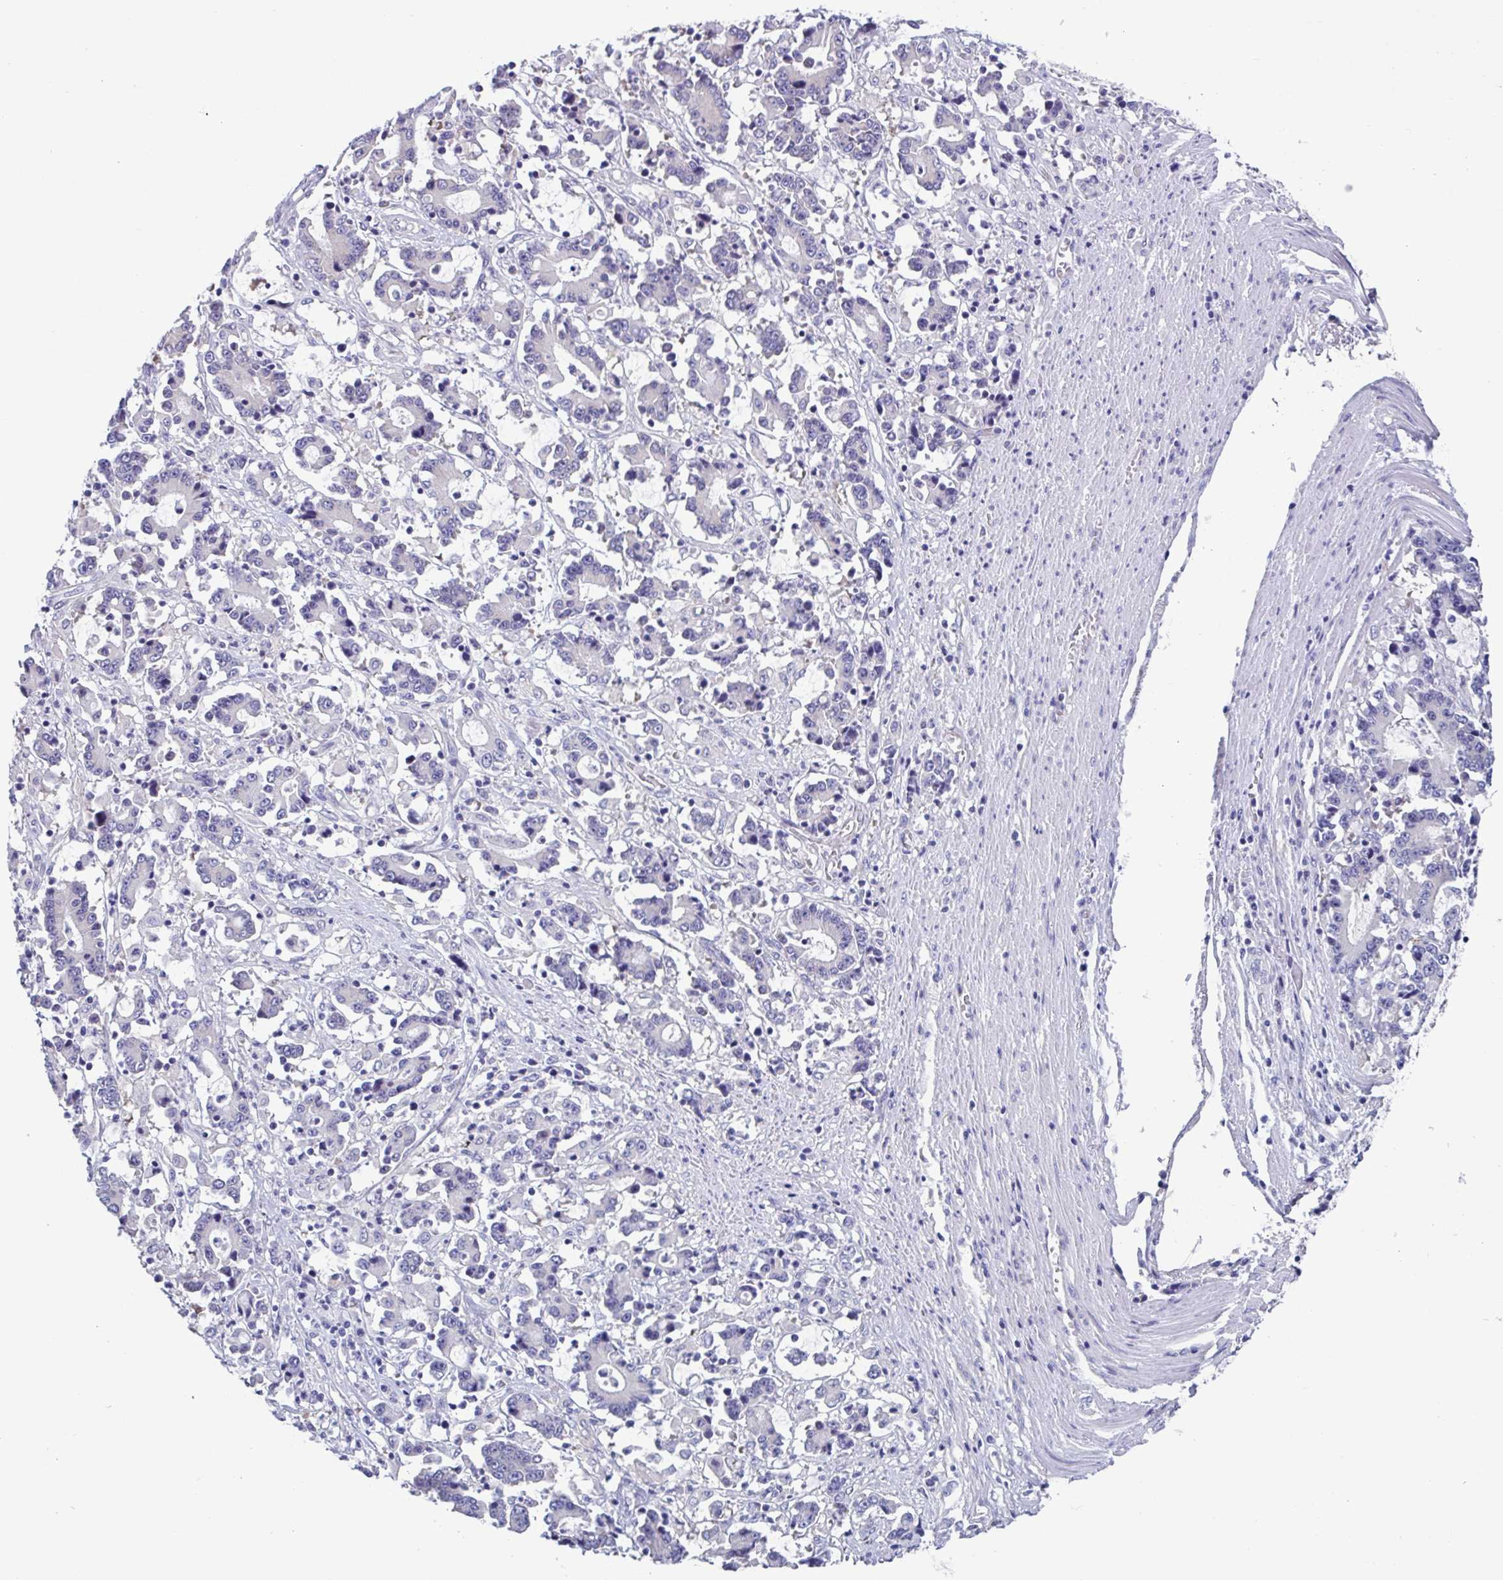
{"staining": {"intensity": "negative", "quantity": "none", "location": "none"}, "tissue": "stomach cancer", "cell_type": "Tumor cells", "image_type": "cancer", "snomed": [{"axis": "morphology", "description": "Adenocarcinoma, NOS"}, {"axis": "topography", "description": "Stomach, upper"}], "caption": "There is no significant expression in tumor cells of stomach adenocarcinoma.", "gene": "LPIN3", "patient": {"sex": "male", "age": 68}}